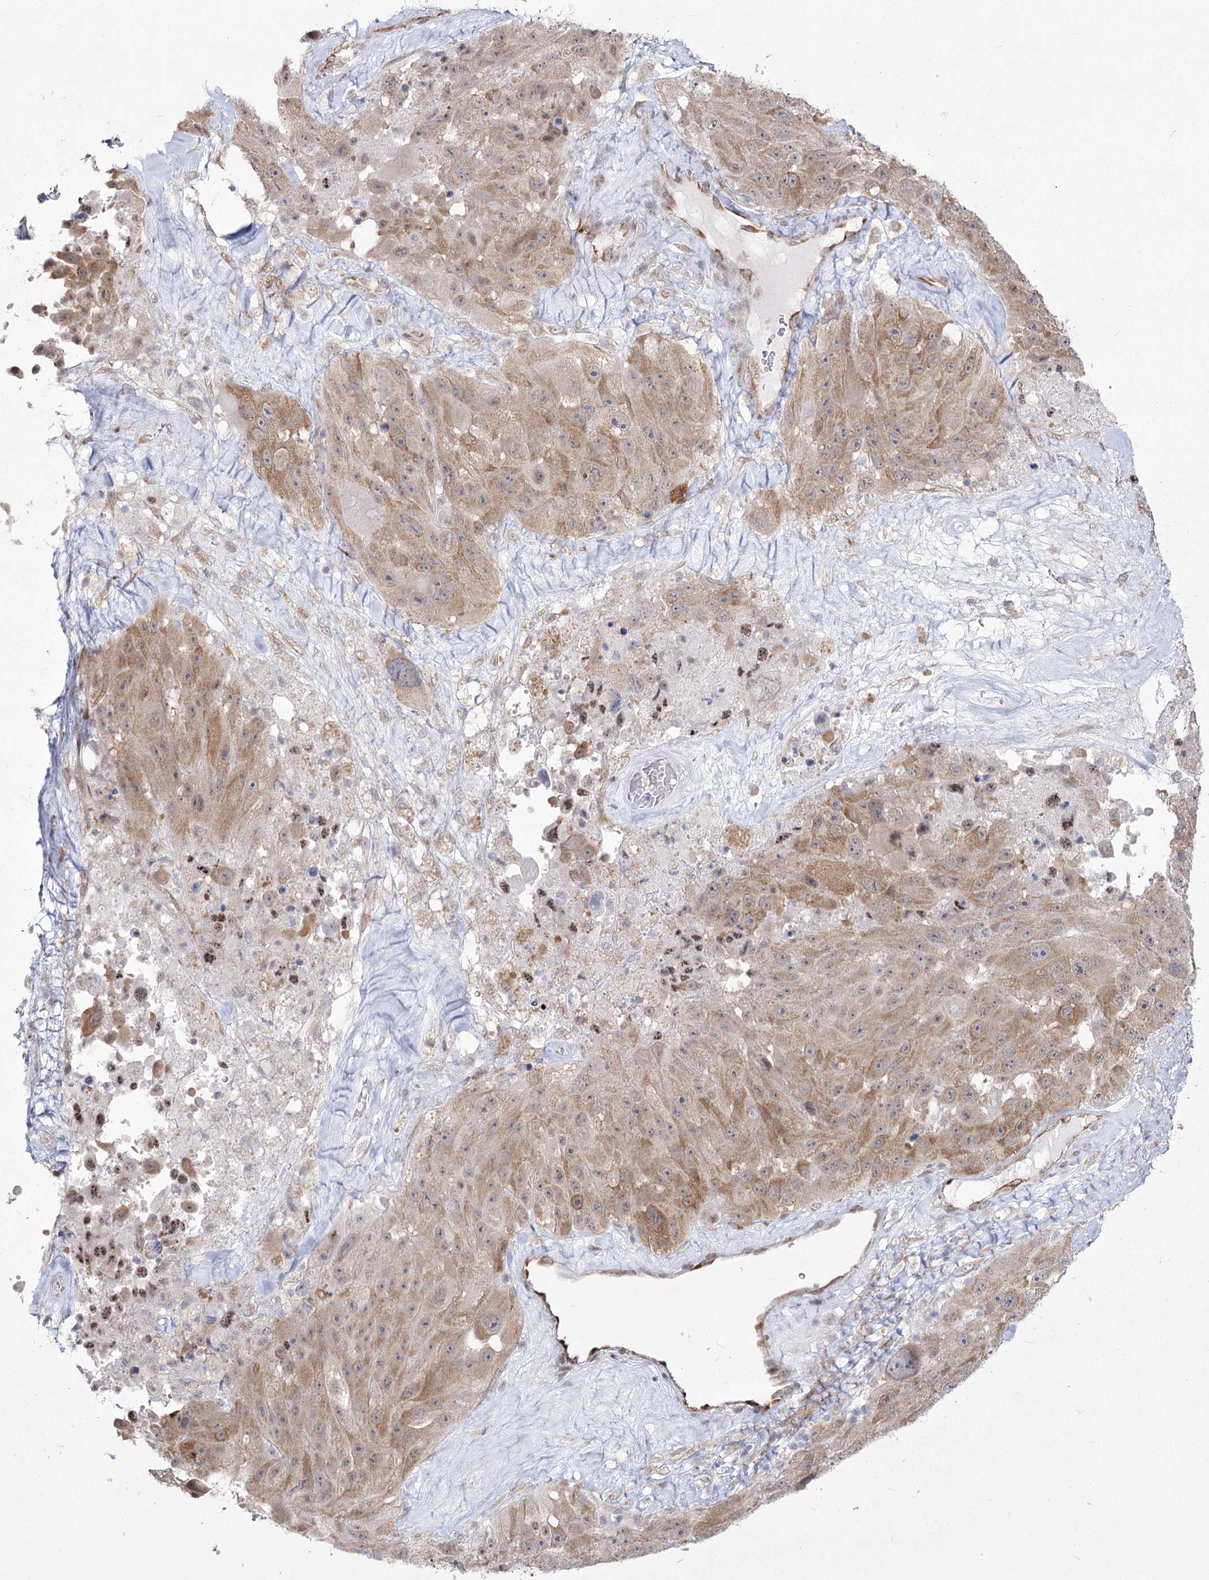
{"staining": {"intensity": "moderate", "quantity": "25%-75%", "location": "cytoplasmic/membranous"}, "tissue": "melanoma", "cell_type": "Tumor cells", "image_type": "cancer", "snomed": [{"axis": "morphology", "description": "Malignant melanoma, Metastatic site"}, {"axis": "topography", "description": "Lymph node"}], "caption": "The micrograph demonstrates immunohistochemical staining of malignant melanoma (metastatic site). There is moderate cytoplasmic/membranous staining is seen in approximately 25%-75% of tumor cells. The protein of interest is shown in brown color, while the nuclei are stained blue.", "gene": "YBX3", "patient": {"sex": "male", "age": 62}}